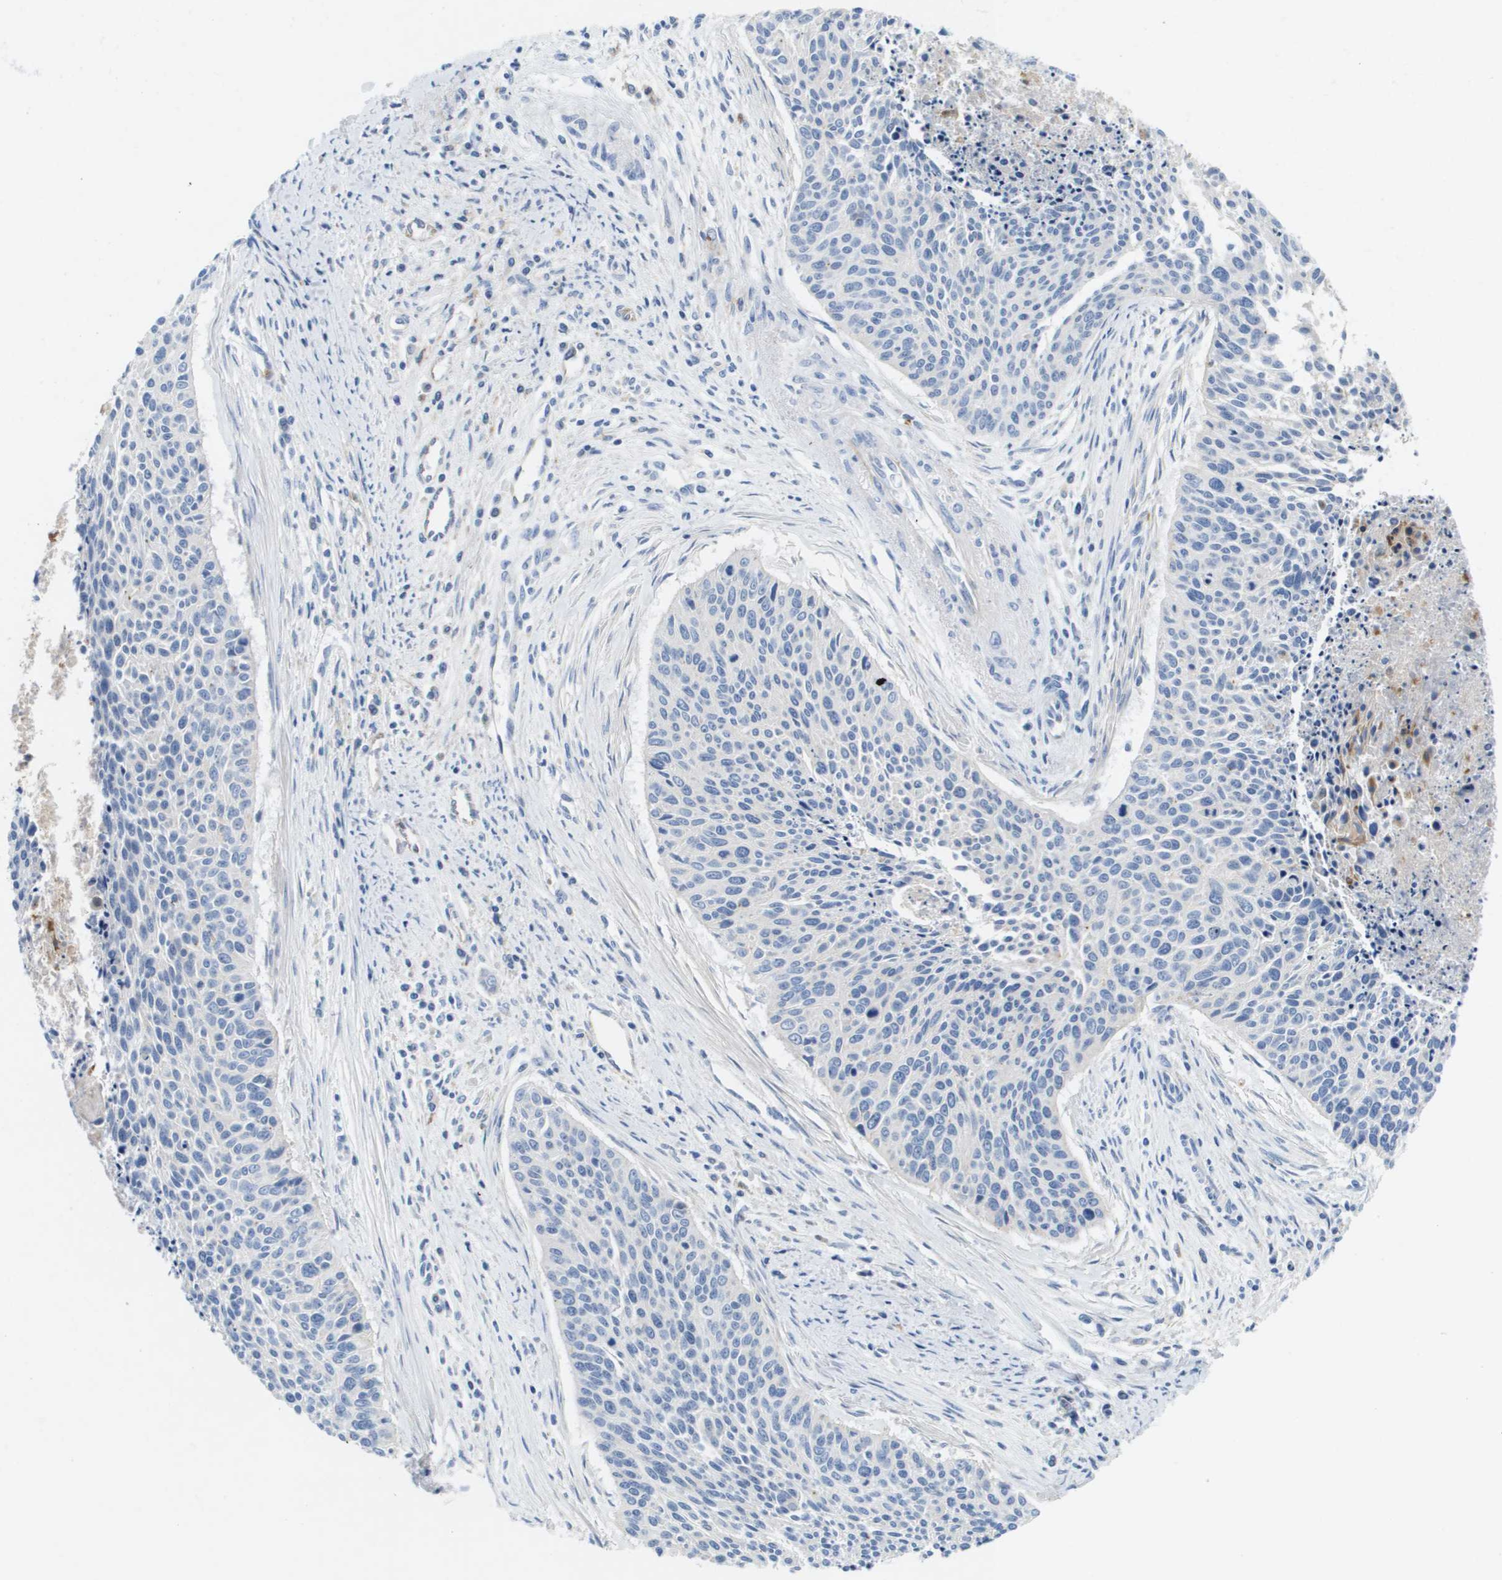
{"staining": {"intensity": "negative", "quantity": "none", "location": "none"}, "tissue": "cervical cancer", "cell_type": "Tumor cells", "image_type": "cancer", "snomed": [{"axis": "morphology", "description": "Squamous cell carcinoma, NOS"}, {"axis": "topography", "description": "Cervix"}], "caption": "Tumor cells are negative for brown protein staining in cervical cancer (squamous cell carcinoma). (Stains: DAB immunohistochemistry (IHC) with hematoxylin counter stain, Microscopy: brightfield microscopy at high magnification).", "gene": "LIPG", "patient": {"sex": "female", "age": 55}}